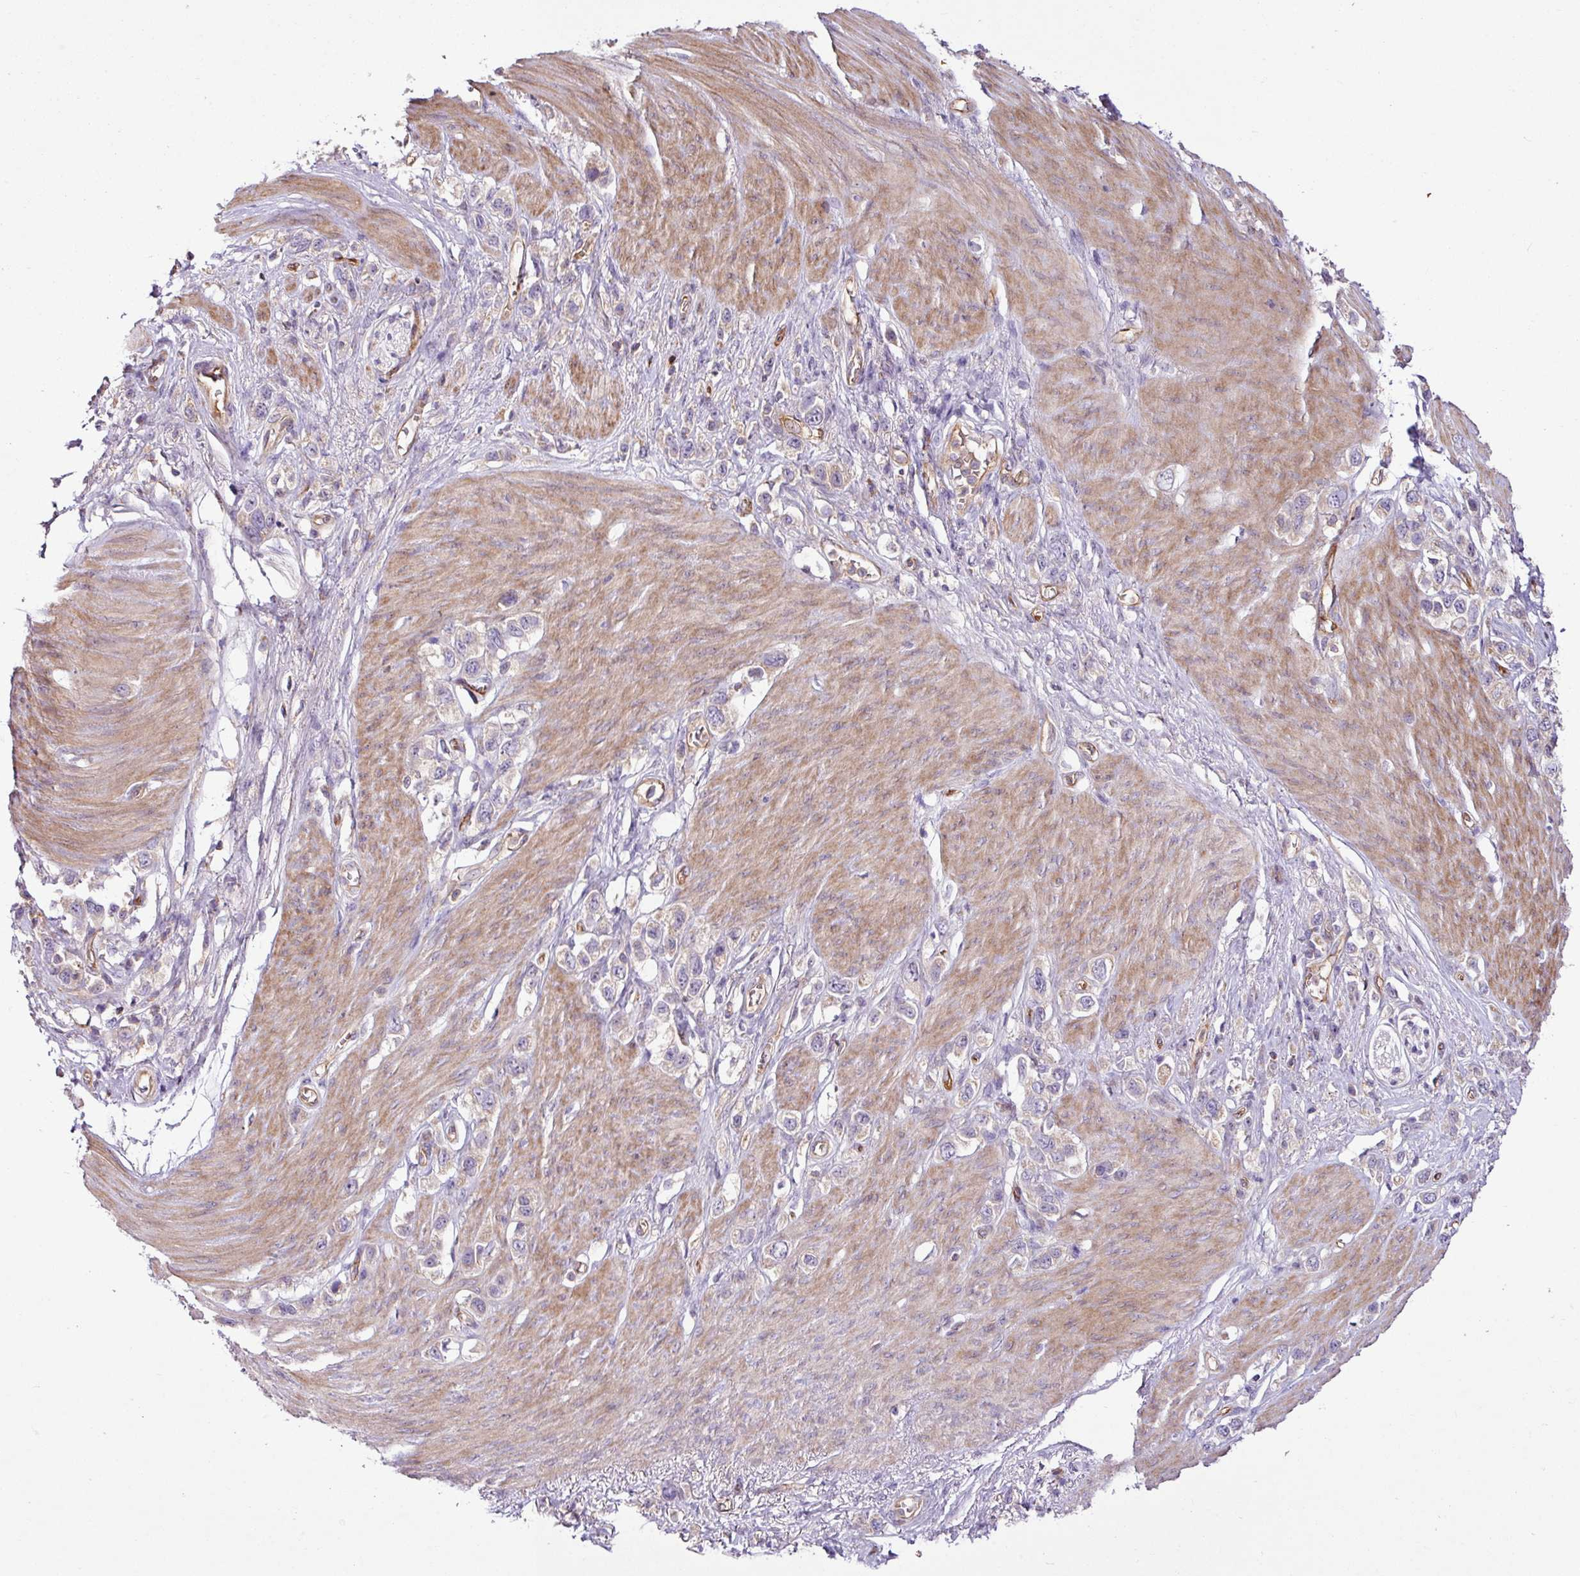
{"staining": {"intensity": "negative", "quantity": "none", "location": "none"}, "tissue": "stomach cancer", "cell_type": "Tumor cells", "image_type": "cancer", "snomed": [{"axis": "morphology", "description": "Adenocarcinoma, NOS"}, {"axis": "topography", "description": "Stomach"}], "caption": "A micrograph of human stomach cancer is negative for staining in tumor cells. (DAB (3,3'-diaminobenzidine) IHC with hematoxylin counter stain).", "gene": "ZNF106", "patient": {"sex": "female", "age": 65}}